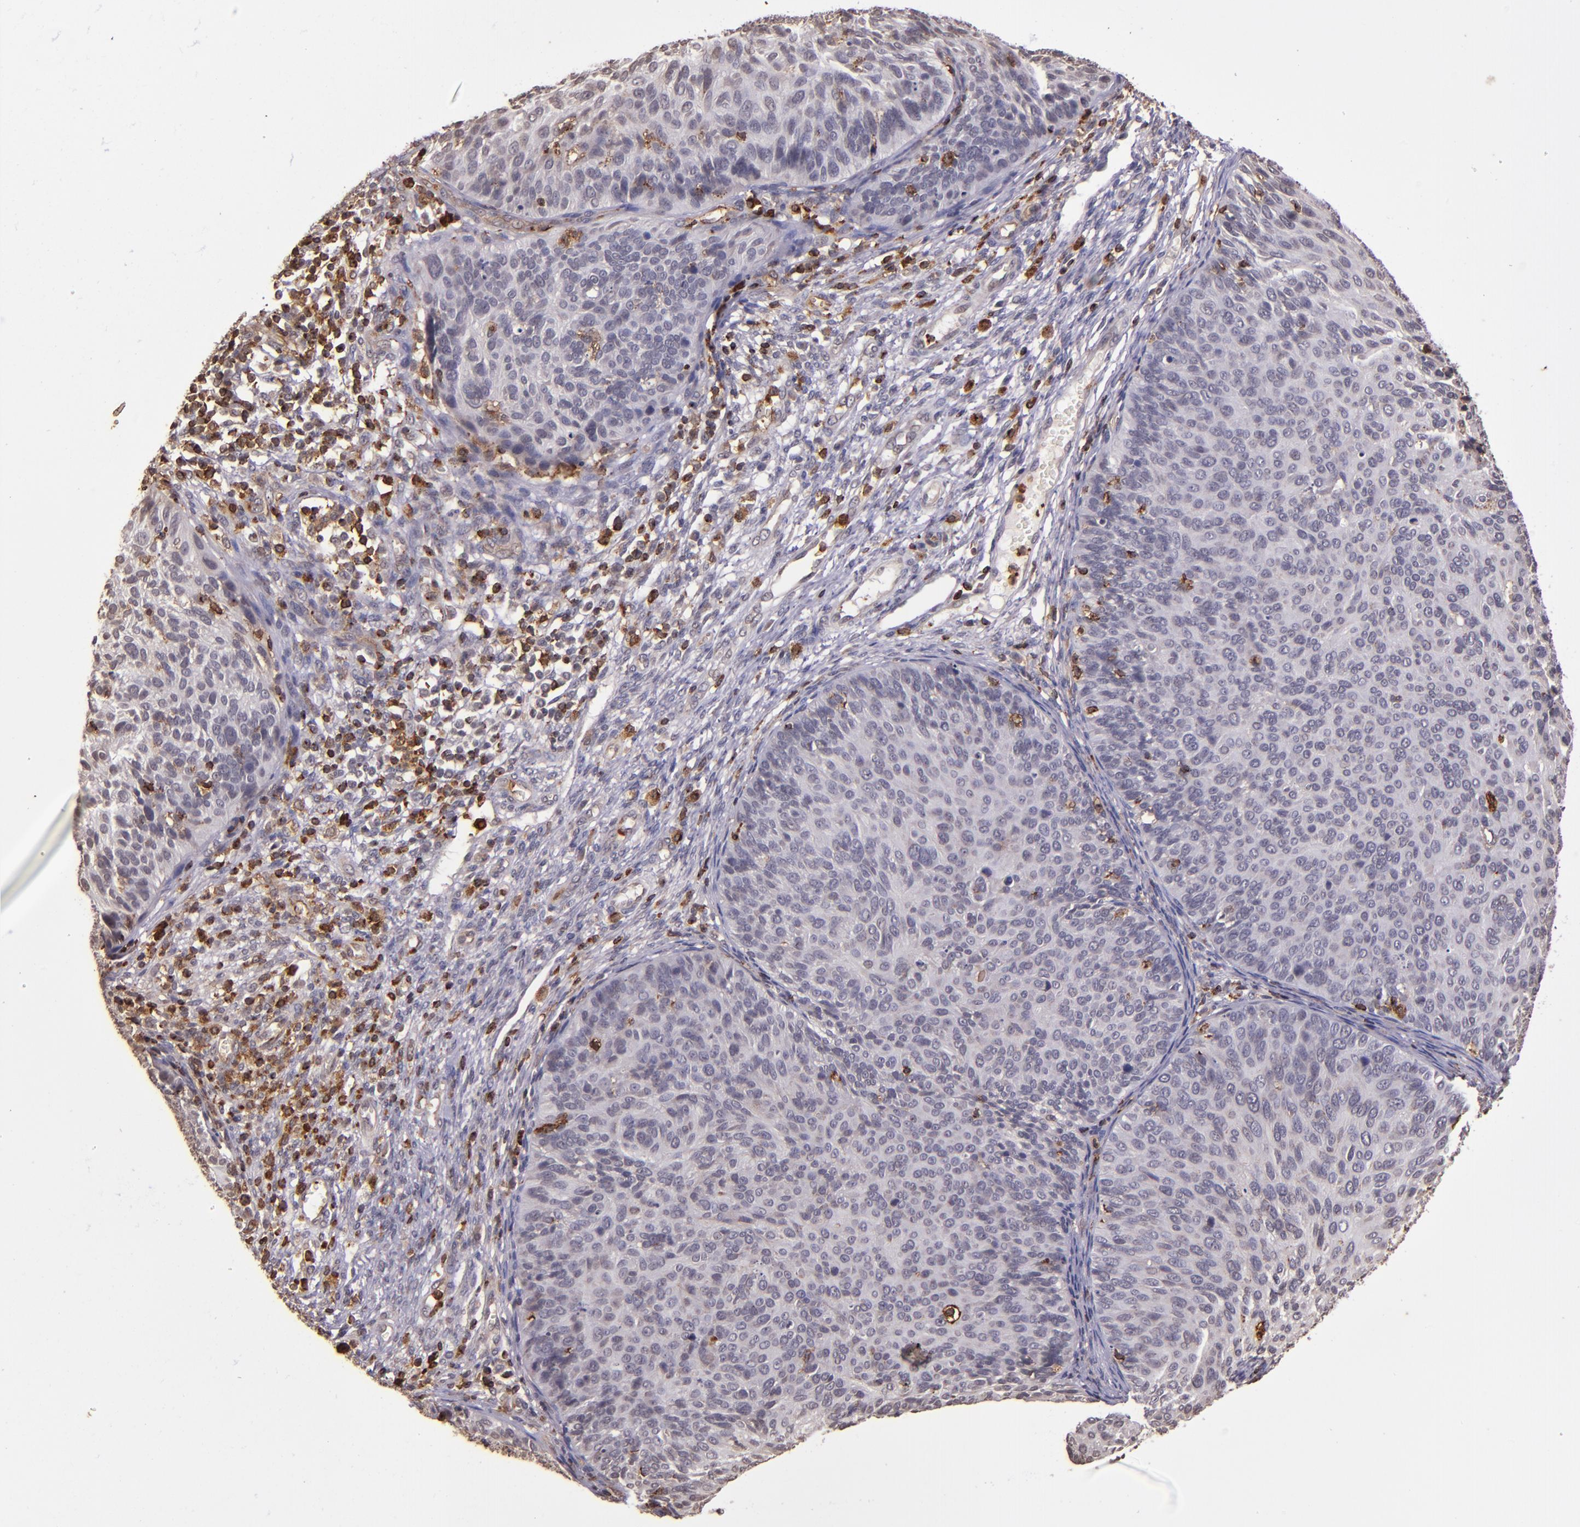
{"staining": {"intensity": "negative", "quantity": "none", "location": "none"}, "tissue": "cervical cancer", "cell_type": "Tumor cells", "image_type": "cancer", "snomed": [{"axis": "morphology", "description": "Squamous cell carcinoma, NOS"}, {"axis": "topography", "description": "Cervix"}], "caption": "This is an IHC micrograph of human cervical cancer. There is no staining in tumor cells.", "gene": "SLC2A3", "patient": {"sex": "female", "age": 36}}